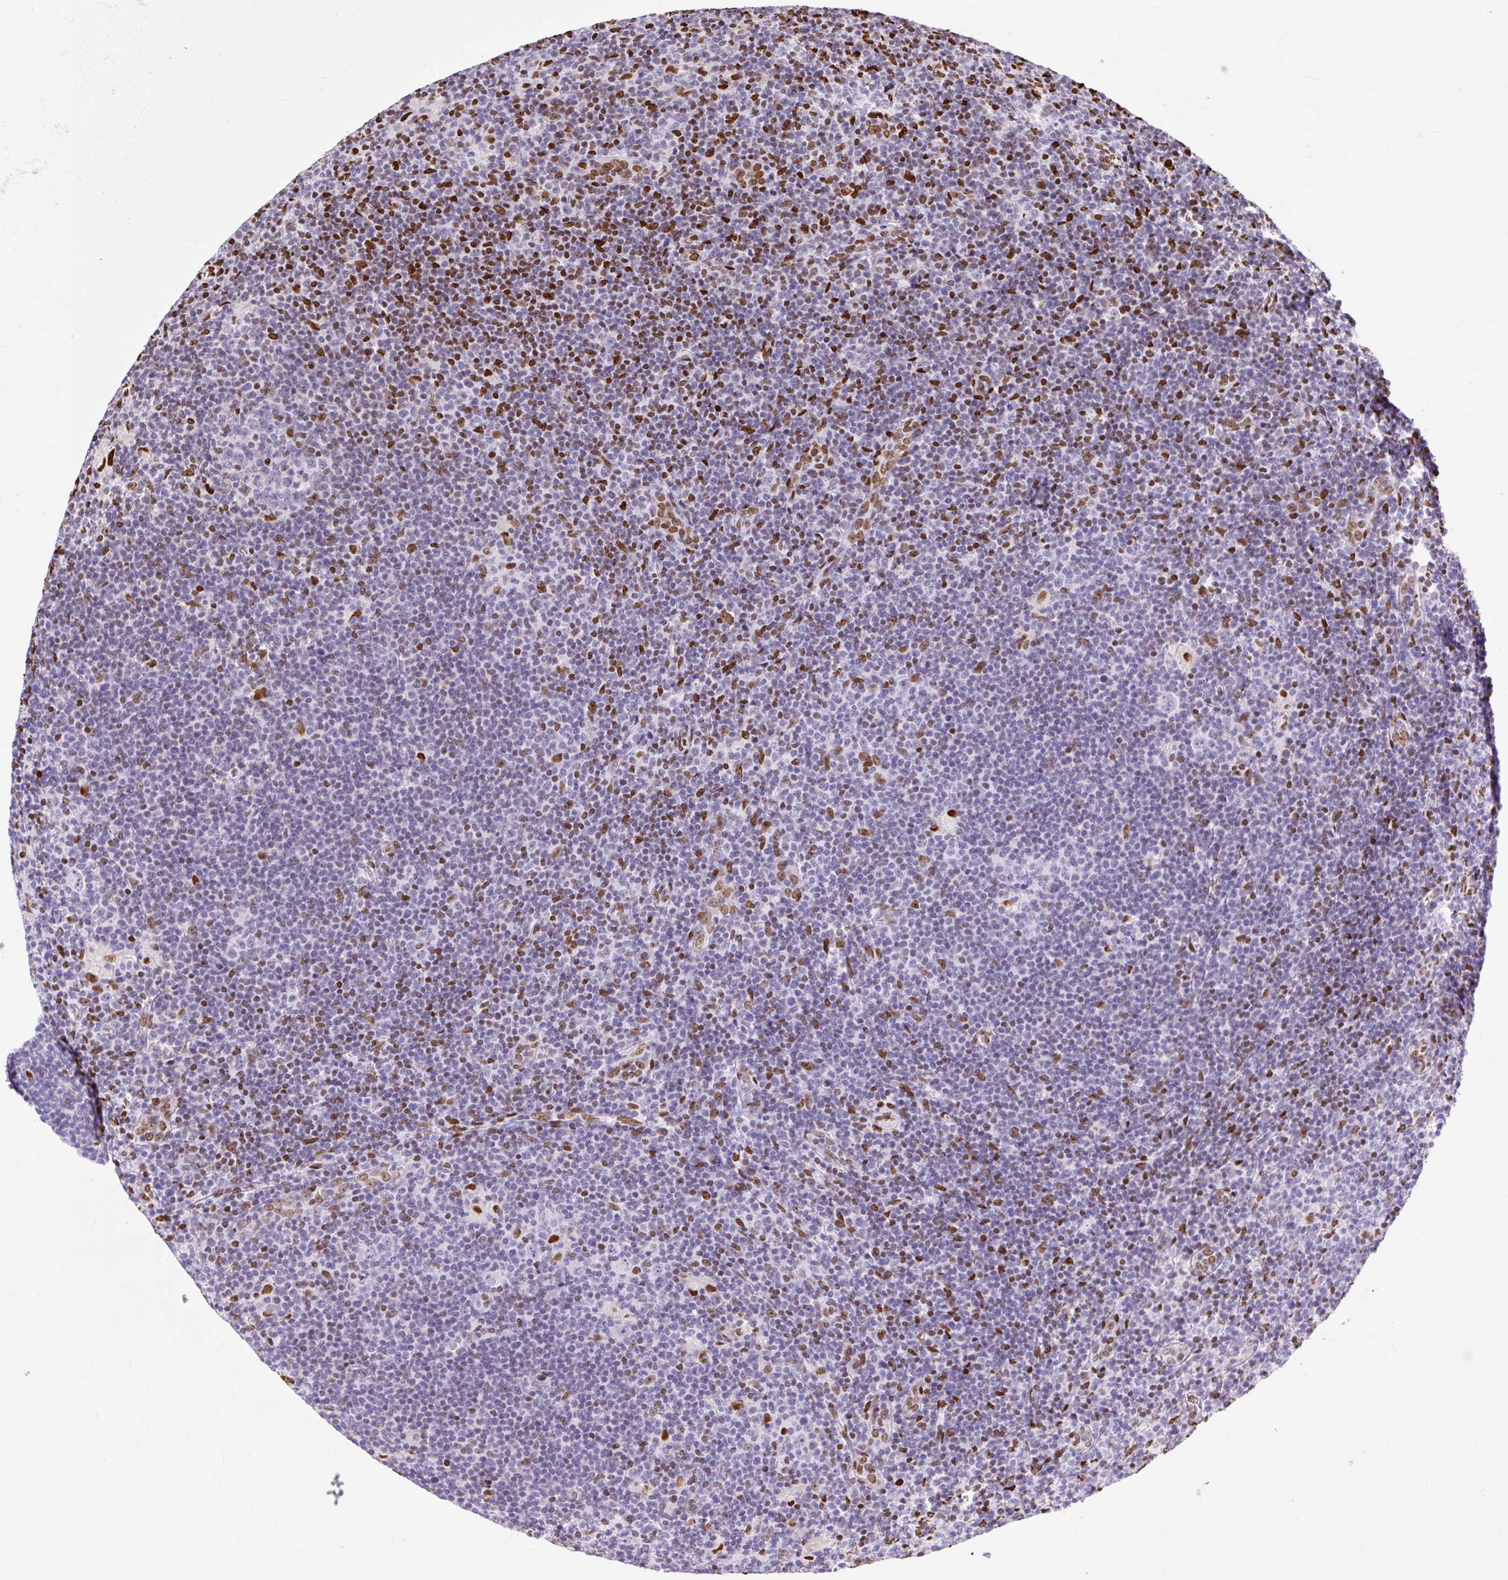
{"staining": {"intensity": "negative", "quantity": "none", "location": "none"}, "tissue": "lymphoma", "cell_type": "Tumor cells", "image_type": "cancer", "snomed": [{"axis": "morphology", "description": "Hodgkin's disease, NOS"}, {"axis": "topography", "description": "Lymph node"}], "caption": "The immunohistochemistry (IHC) micrograph has no significant staining in tumor cells of Hodgkin's disease tissue.", "gene": "TMEM184C", "patient": {"sex": "female", "age": 57}}